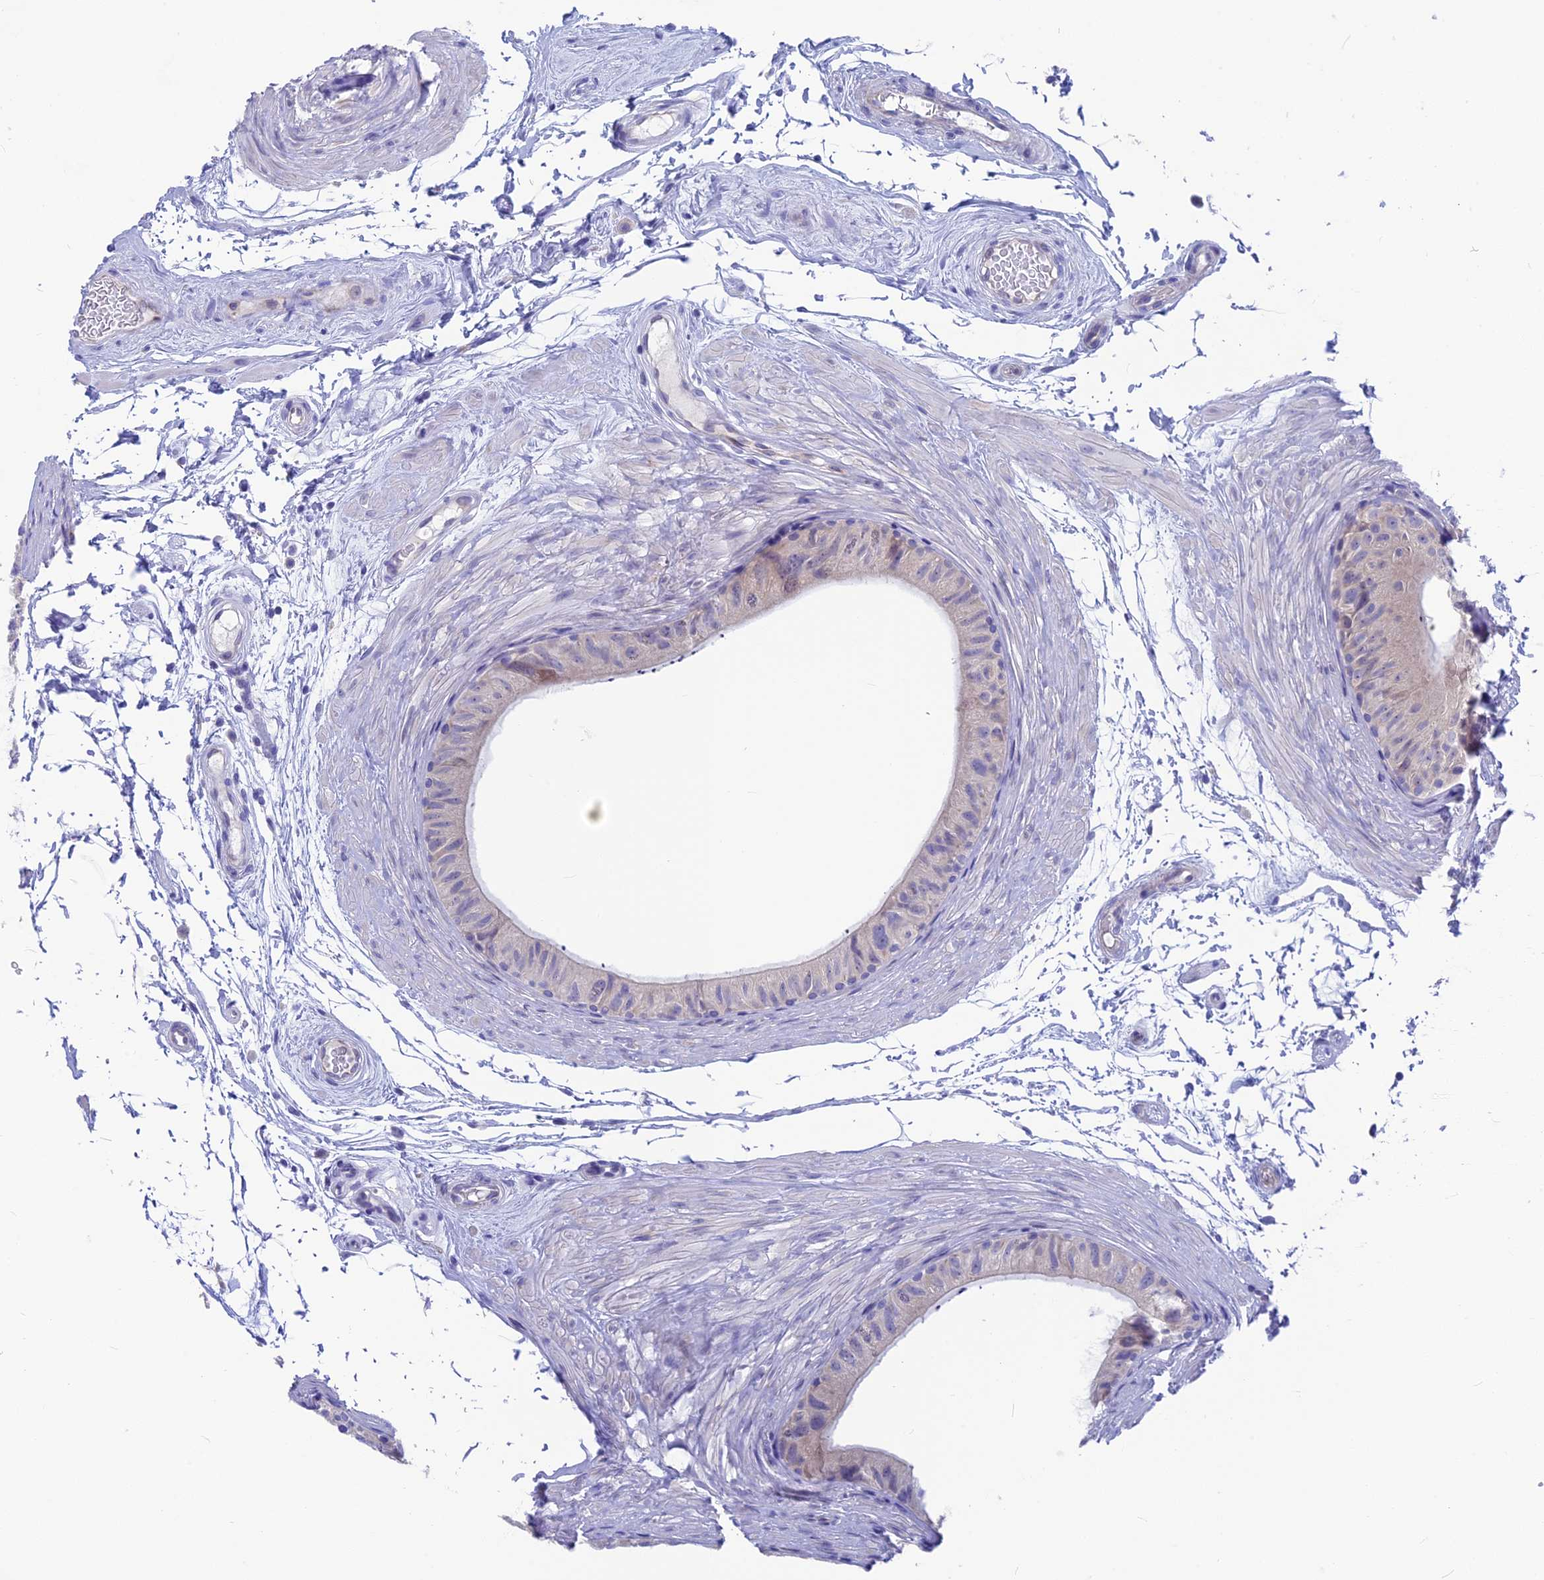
{"staining": {"intensity": "negative", "quantity": "none", "location": "none"}, "tissue": "epididymis", "cell_type": "Glandular cells", "image_type": "normal", "snomed": [{"axis": "morphology", "description": "Normal tissue, NOS"}, {"axis": "topography", "description": "Epididymis"}], "caption": "Immunohistochemical staining of normal human epididymis exhibits no significant positivity in glandular cells. (DAB immunohistochemistry (IHC) with hematoxylin counter stain).", "gene": "SNTN", "patient": {"sex": "male", "age": 45}}